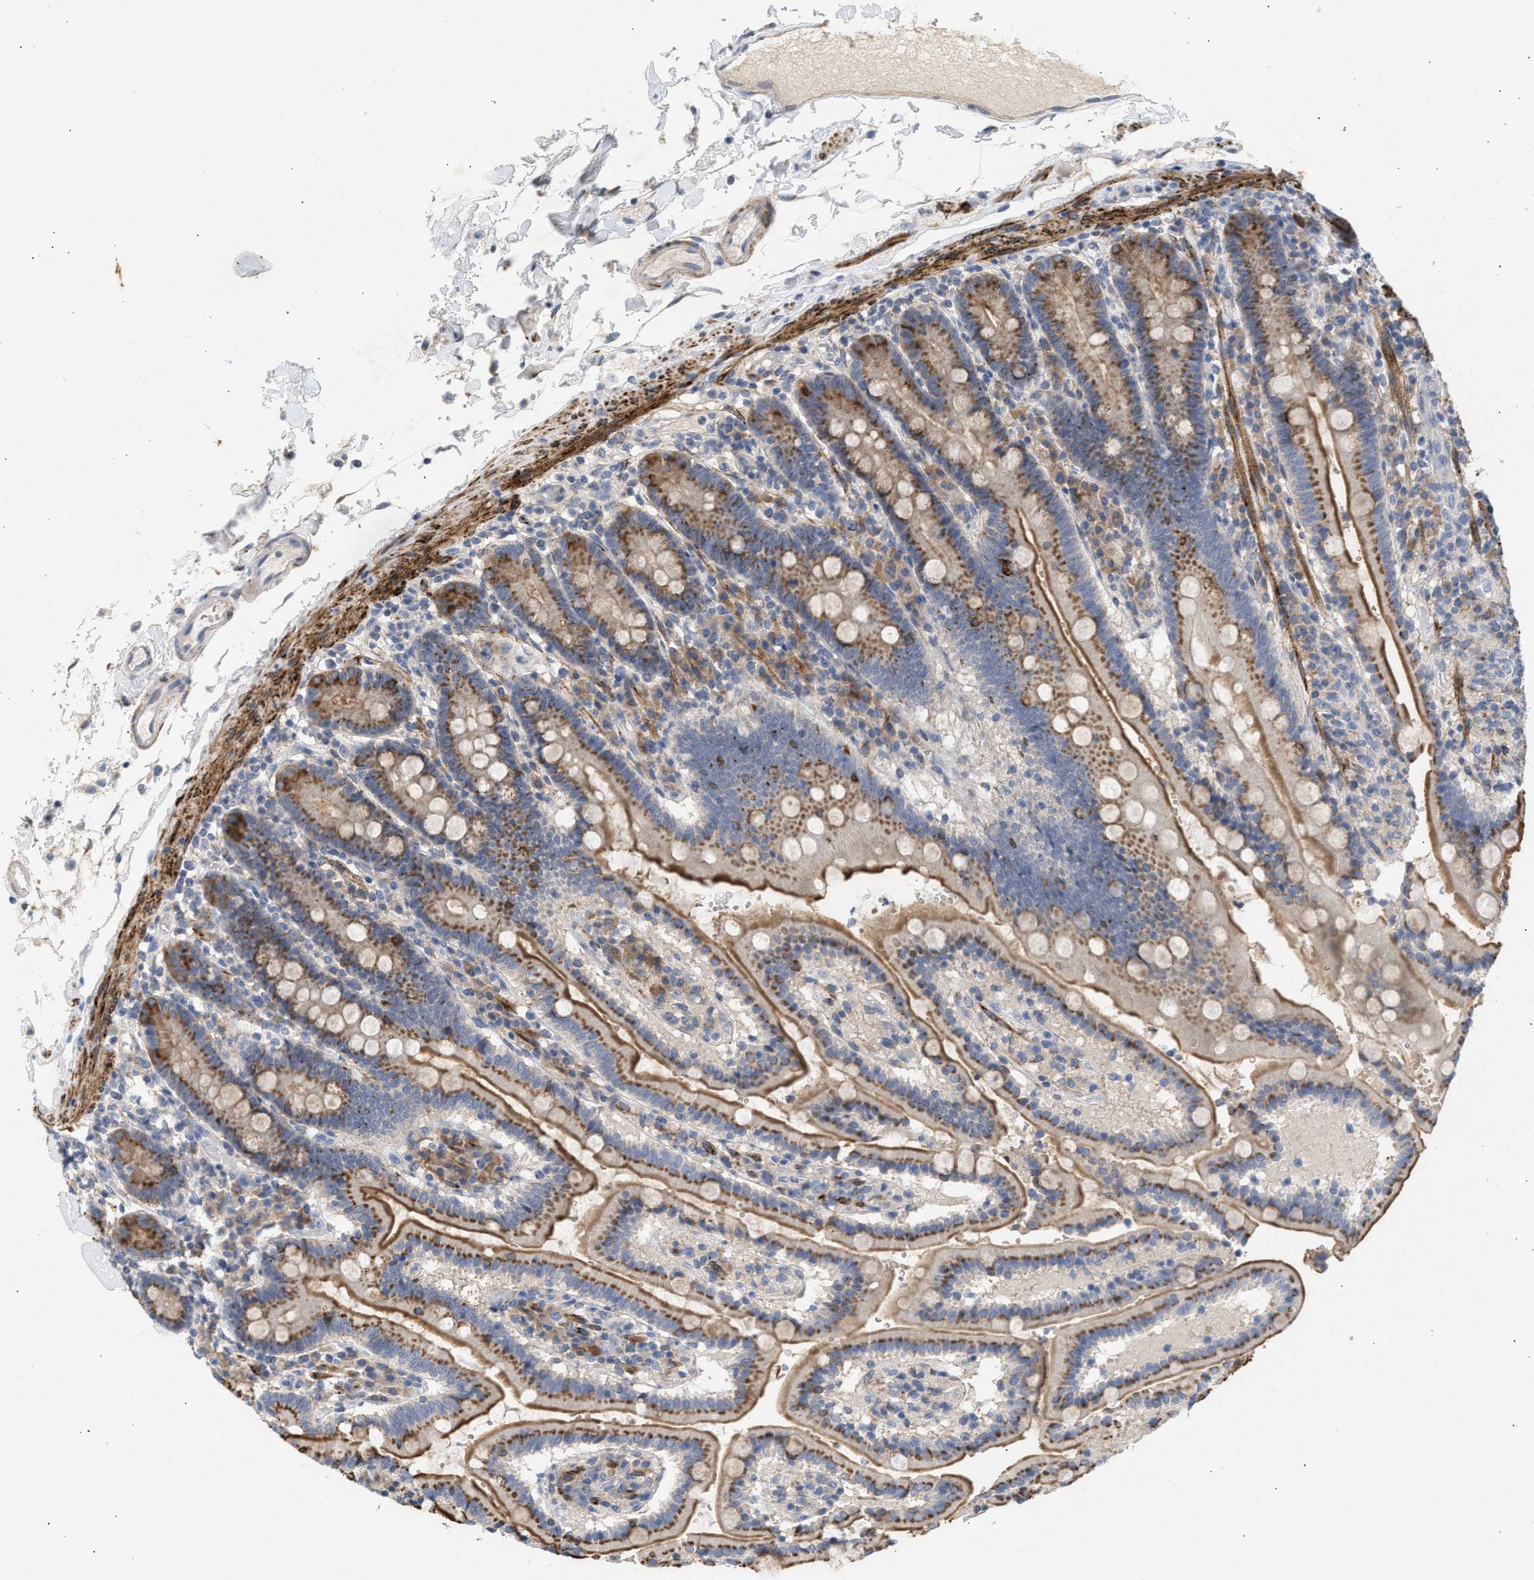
{"staining": {"intensity": "moderate", "quantity": "25%-75%", "location": "cytoplasmic/membranous"}, "tissue": "duodenum", "cell_type": "Glandular cells", "image_type": "normal", "snomed": [{"axis": "morphology", "description": "Normal tissue, NOS"}, {"axis": "topography", "description": "Small intestine, NOS"}], "caption": "Immunohistochemical staining of benign duodenum displays moderate cytoplasmic/membranous protein expression in approximately 25%-75% of glandular cells. The protein is stained brown, and the nuclei are stained in blue (DAB IHC with brightfield microscopy, high magnification).", "gene": "SELENOM", "patient": {"sex": "female", "age": 71}}